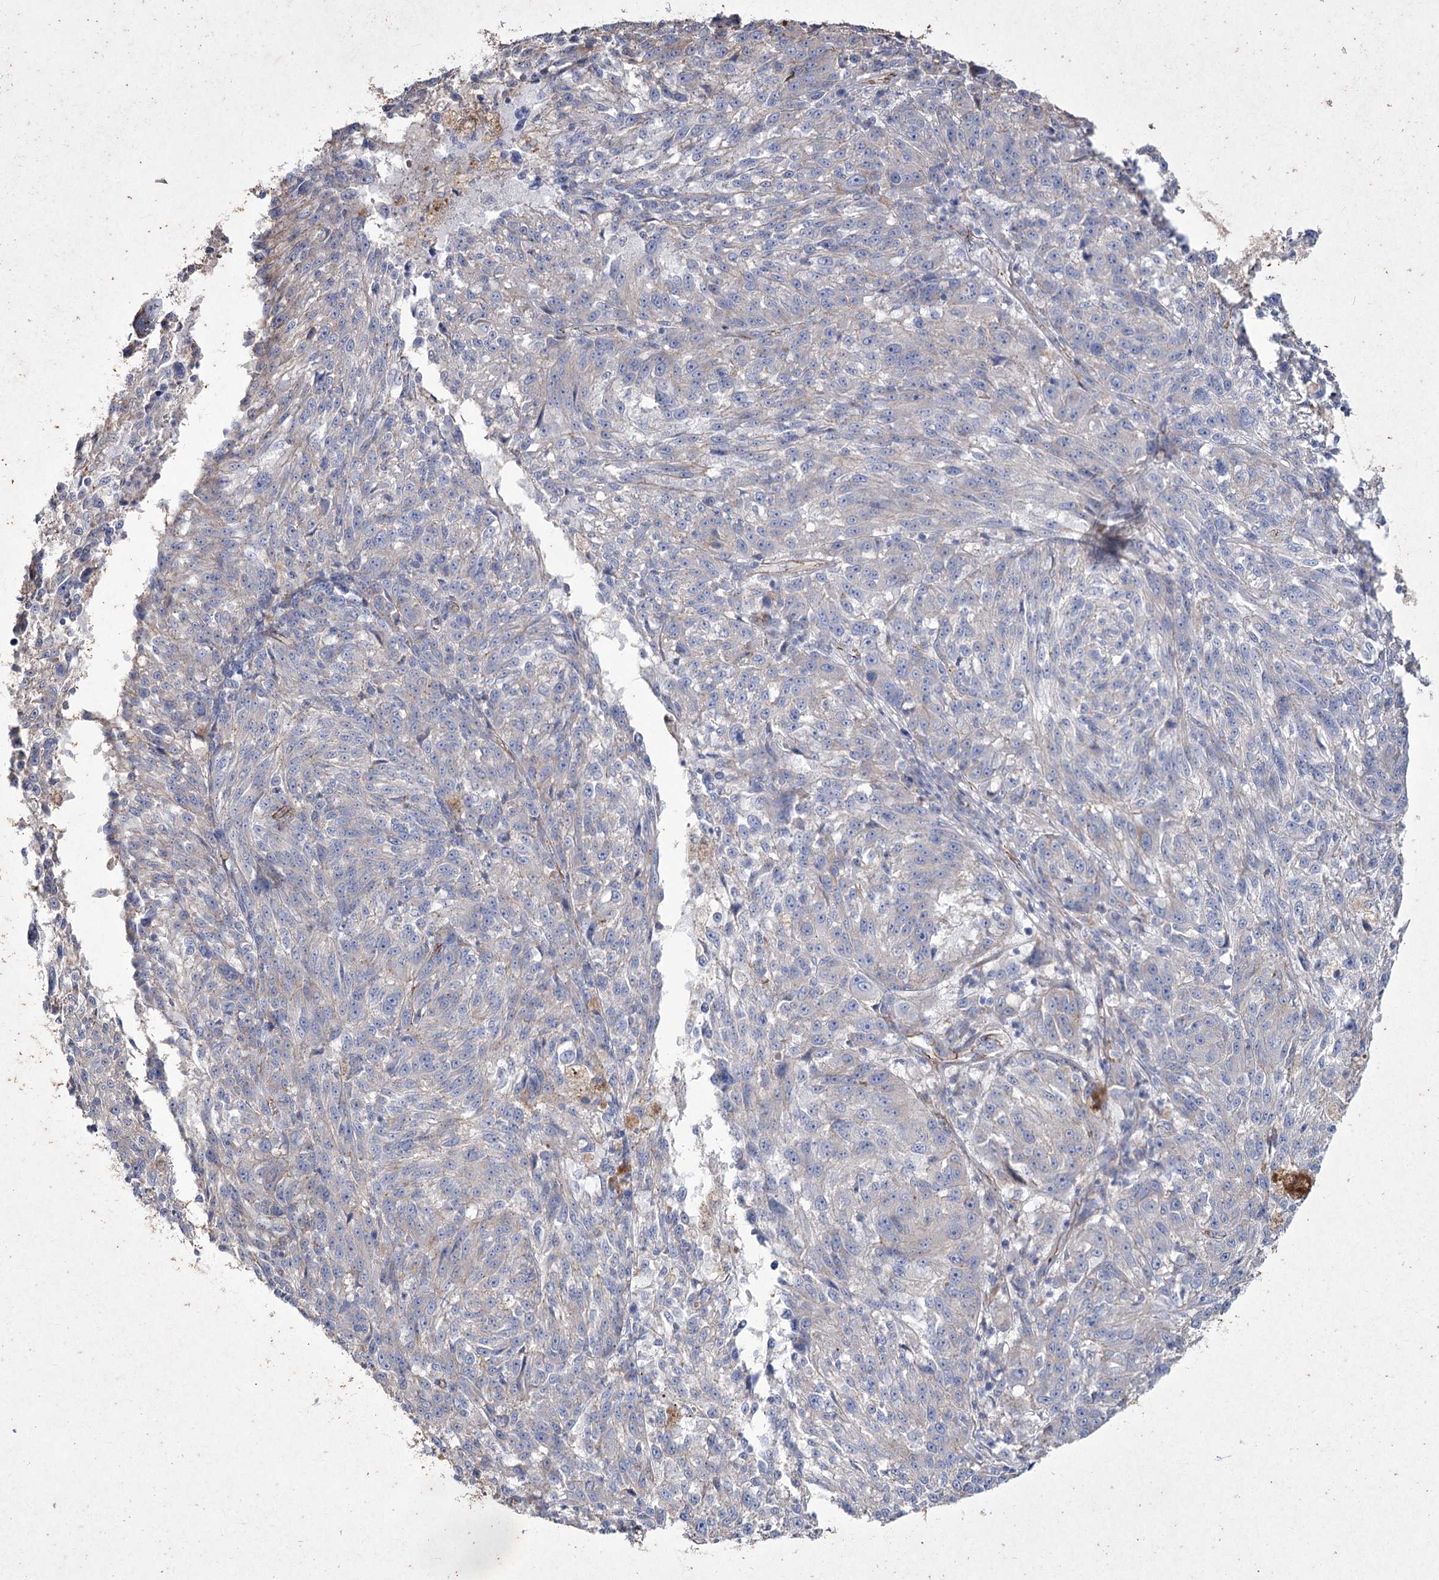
{"staining": {"intensity": "negative", "quantity": "none", "location": "none"}, "tissue": "melanoma", "cell_type": "Tumor cells", "image_type": "cancer", "snomed": [{"axis": "morphology", "description": "Malignant melanoma, NOS"}, {"axis": "topography", "description": "Skin"}], "caption": "Human melanoma stained for a protein using immunohistochemistry demonstrates no expression in tumor cells.", "gene": "LDLRAD3", "patient": {"sex": "male", "age": 53}}